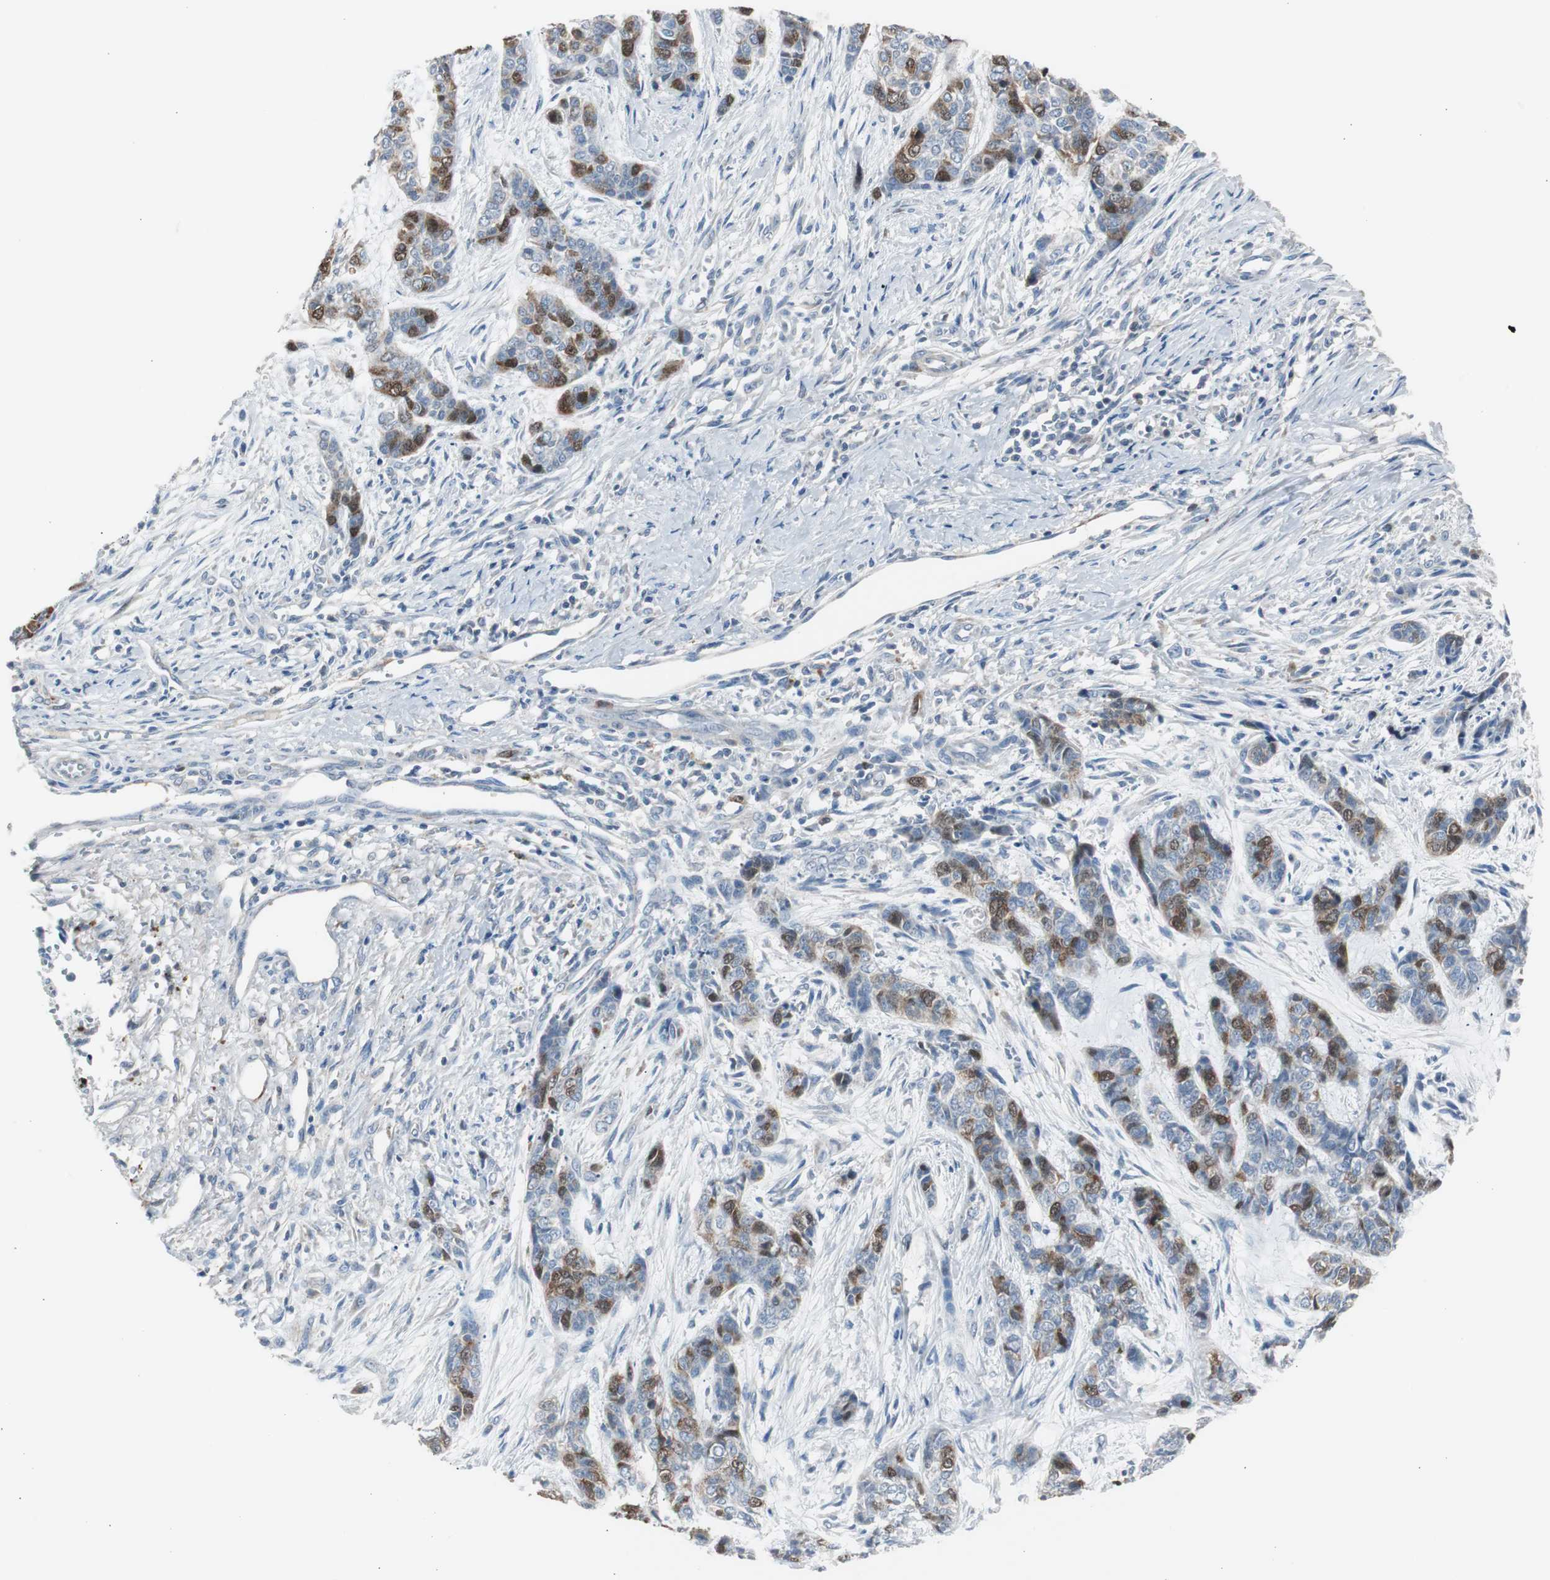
{"staining": {"intensity": "strong", "quantity": "<25%", "location": "cytoplasmic/membranous,nuclear"}, "tissue": "skin cancer", "cell_type": "Tumor cells", "image_type": "cancer", "snomed": [{"axis": "morphology", "description": "Basal cell carcinoma"}, {"axis": "topography", "description": "Skin"}], "caption": "Protein analysis of skin cancer (basal cell carcinoma) tissue displays strong cytoplasmic/membranous and nuclear positivity in about <25% of tumor cells.", "gene": "TK1", "patient": {"sex": "female", "age": 64}}